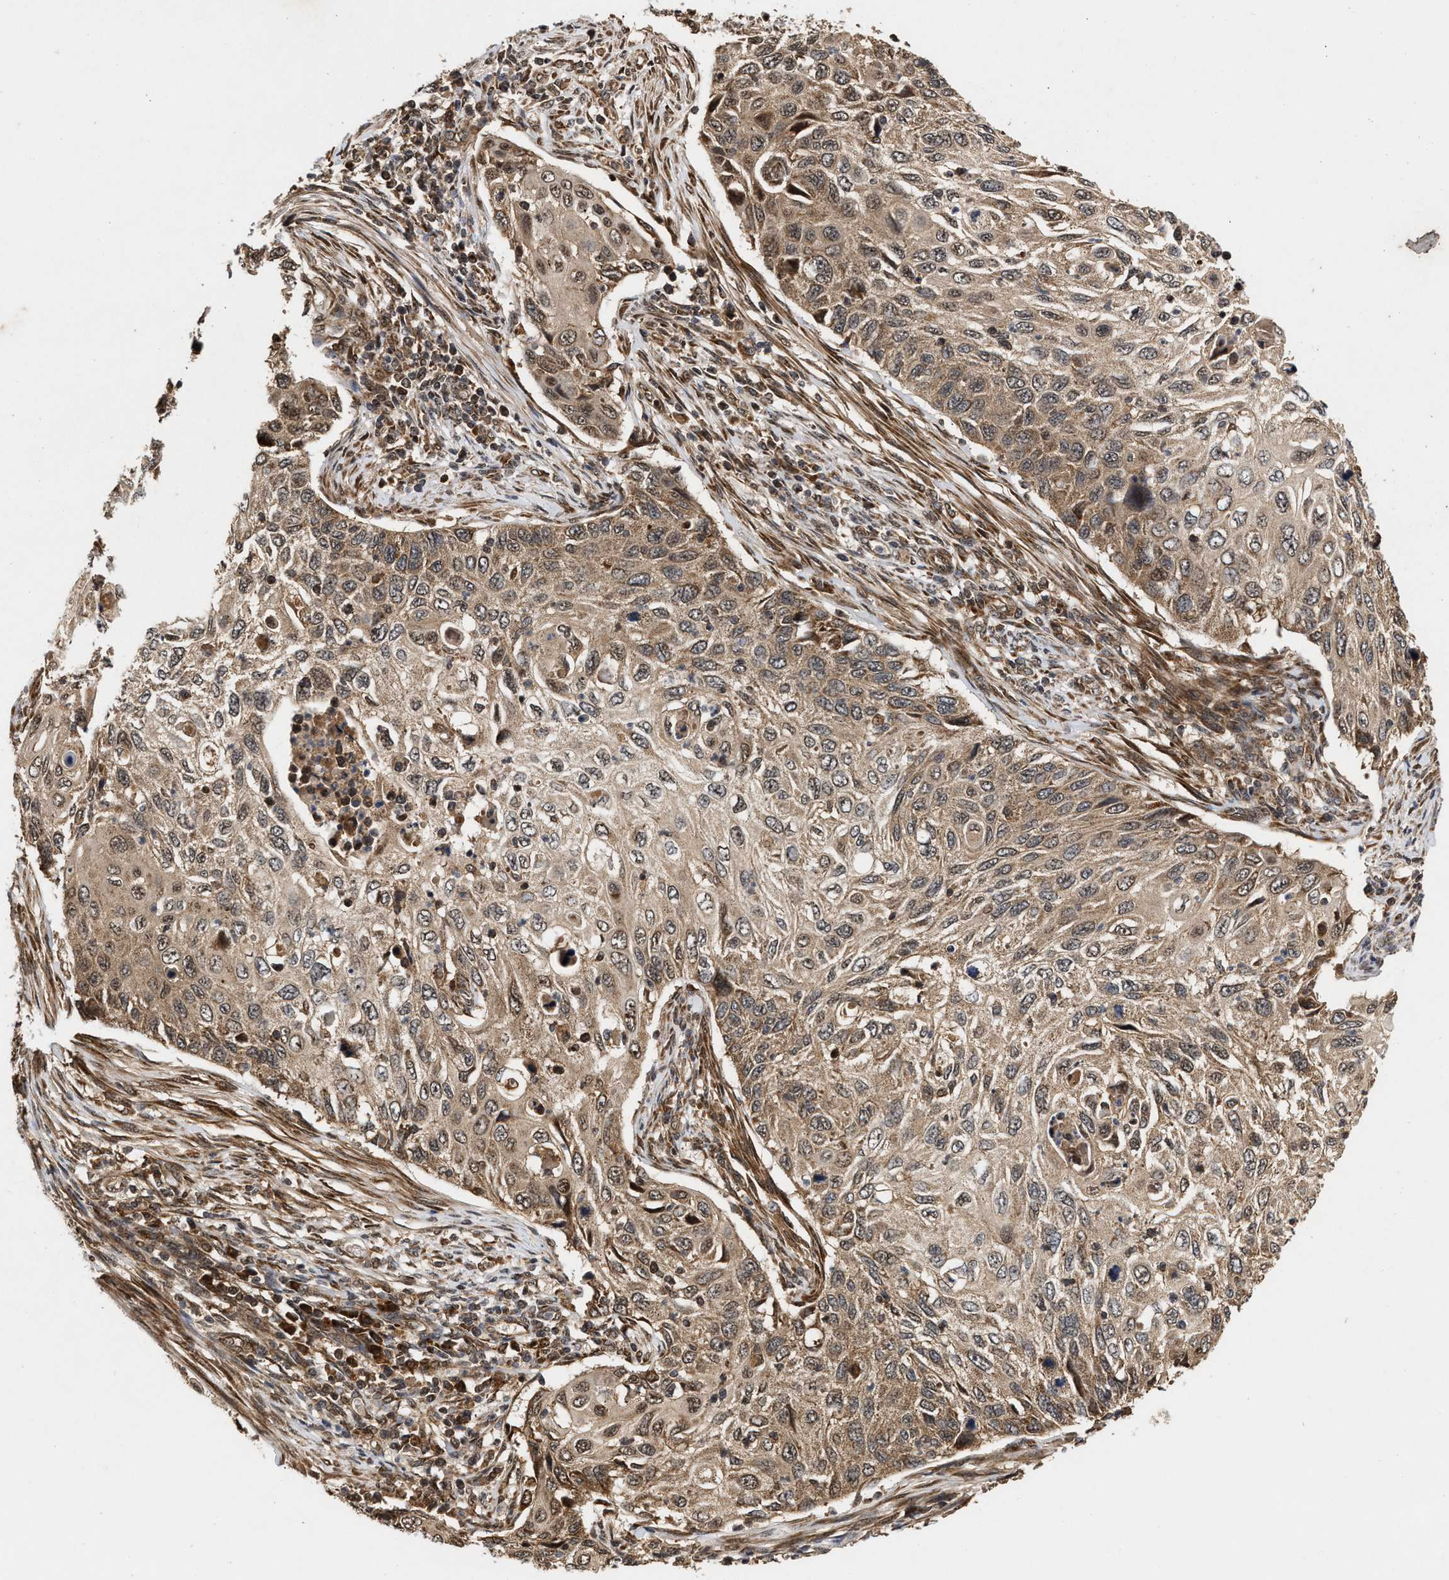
{"staining": {"intensity": "weak", "quantity": ">75%", "location": "cytoplasmic/membranous"}, "tissue": "cervical cancer", "cell_type": "Tumor cells", "image_type": "cancer", "snomed": [{"axis": "morphology", "description": "Squamous cell carcinoma, NOS"}, {"axis": "topography", "description": "Cervix"}], "caption": "IHC staining of cervical cancer (squamous cell carcinoma), which shows low levels of weak cytoplasmic/membranous positivity in approximately >75% of tumor cells indicating weak cytoplasmic/membranous protein staining. The staining was performed using DAB (3,3'-diaminobenzidine) (brown) for protein detection and nuclei were counterstained in hematoxylin (blue).", "gene": "CFLAR", "patient": {"sex": "female", "age": 70}}